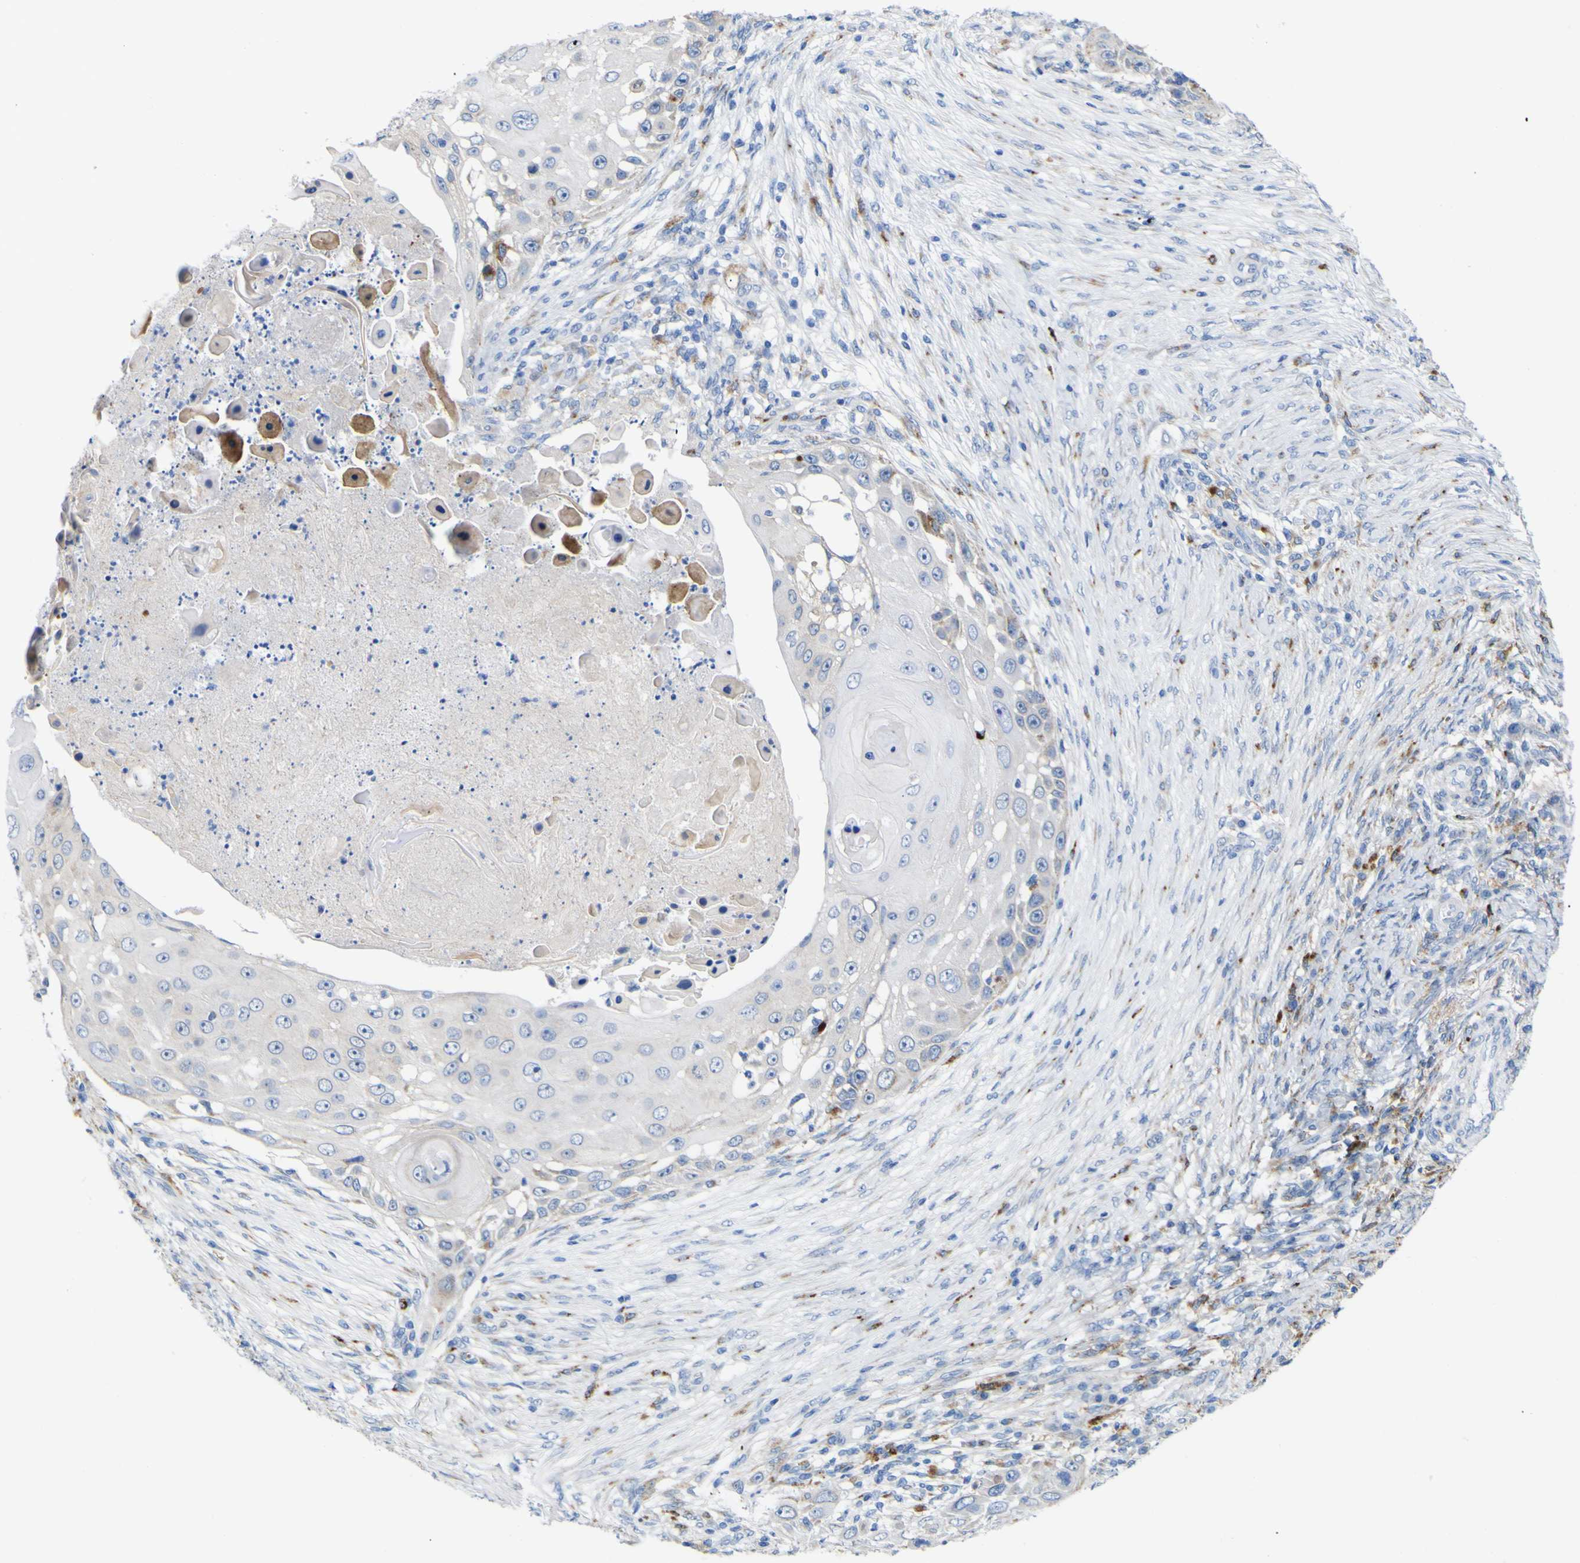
{"staining": {"intensity": "negative", "quantity": "none", "location": "none"}, "tissue": "skin cancer", "cell_type": "Tumor cells", "image_type": "cancer", "snomed": [{"axis": "morphology", "description": "Squamous cell carcinoma, NOS"}, {"axis": "topography", "description": "Skin"}], "caption": "High power microscopy micrograph of an IHC image of squamous cell carcinoma (skin), revealing no significant positivity in tumor cells. (Stains: DAB immunohistochemistry with hematoxylin counter stain, Microscopy: brightfield microscopy at high magnification).", "gene": "PTPRF", "patient": {"sex": "female", "age": 44}}